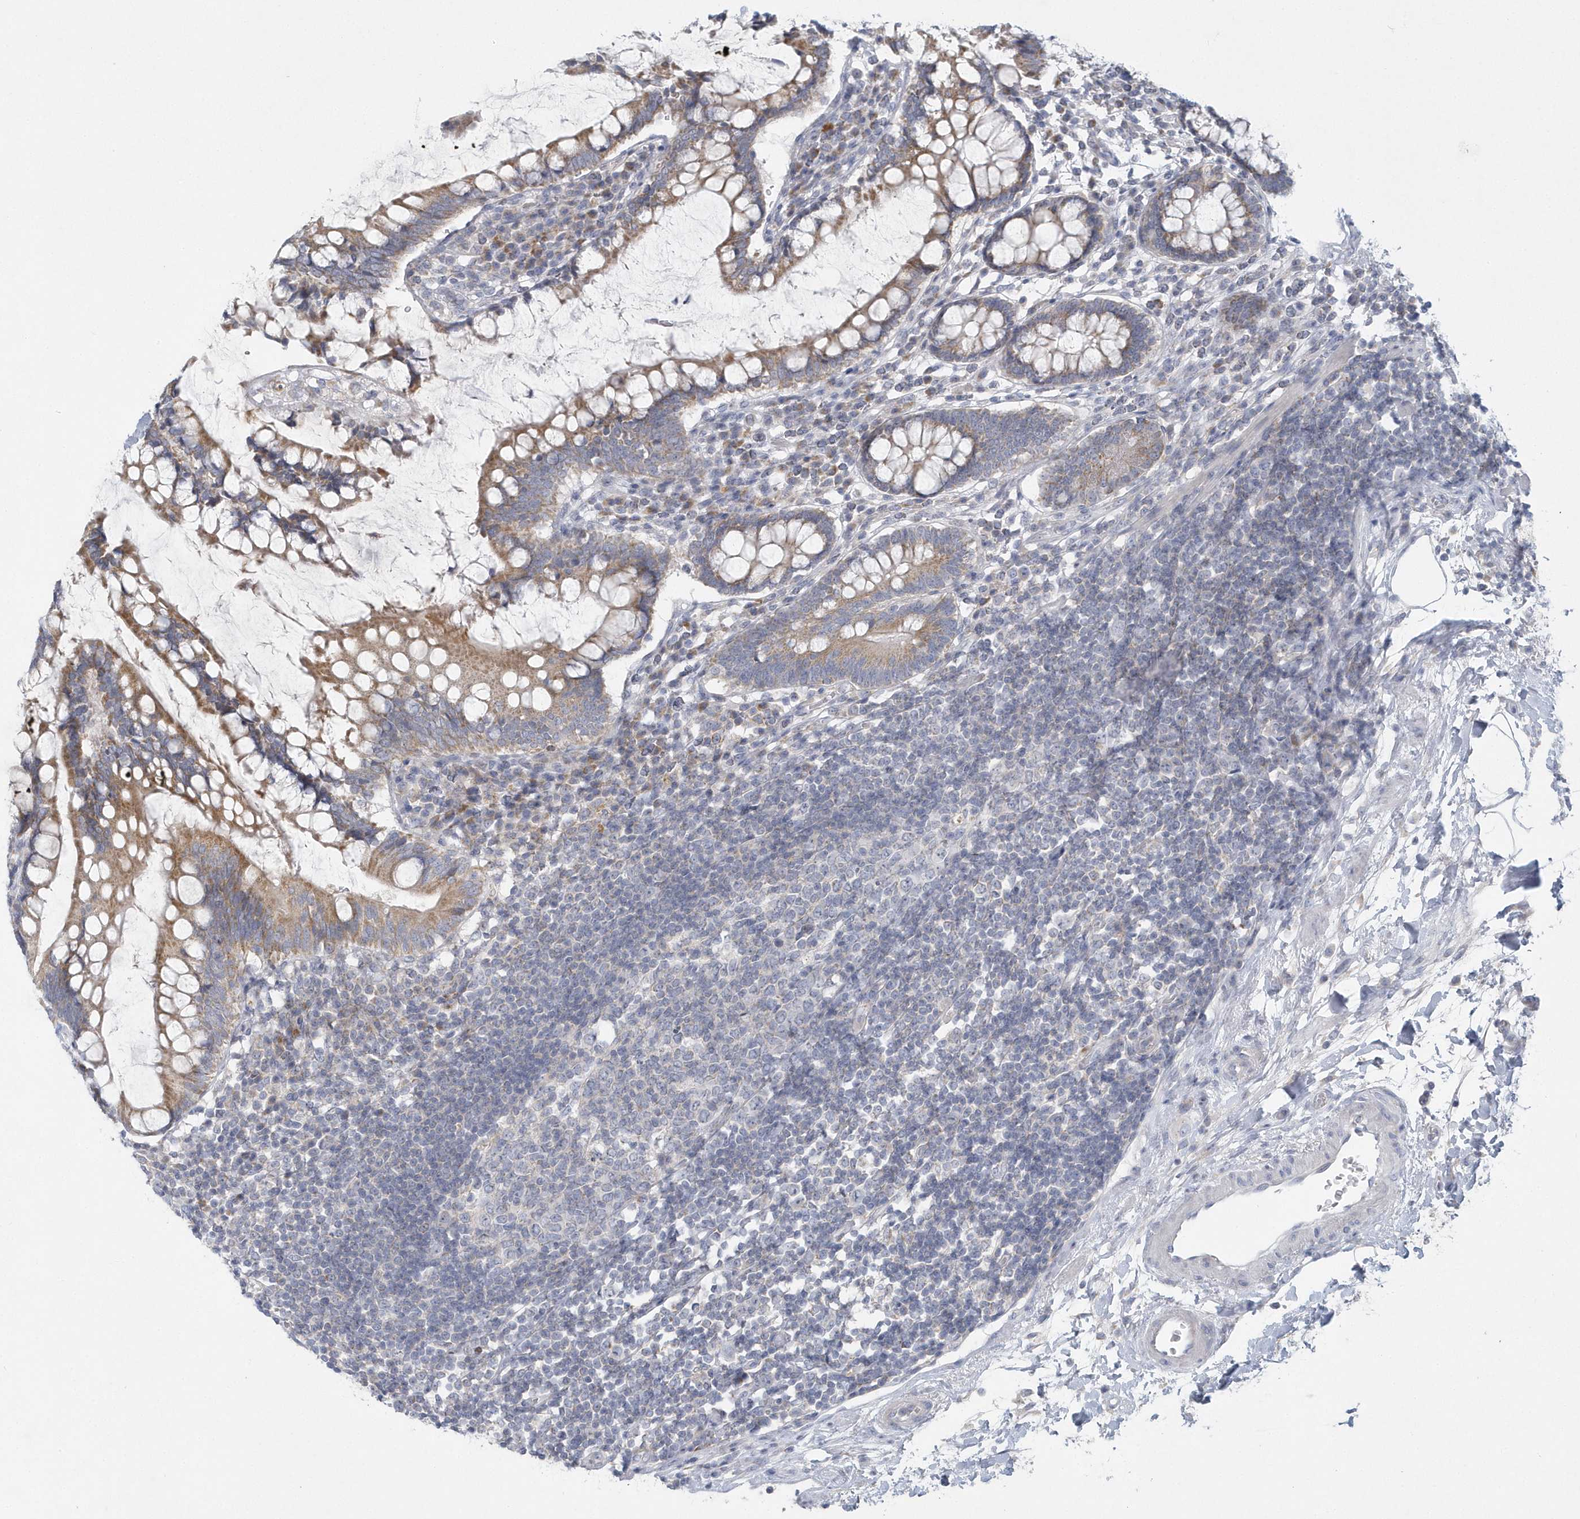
{"staining": {"intensity": "negative", "quantity": "none", "location": "none"}, "tissue": "colon", "cell_type": "Endothelial cells", "image_type": "normal", "snomed": [{"axis": "morphology", "description": "Normal tissue, NOS"}, {"axis": "topography", "description": "Colon"}], "caption": "Endothelial cells show no significant expression in unremarkable colon. The staining was performed using DAB to visualize the protein expression in brown, while the nuclei were stained in blue with hematoxylin (Magnification: 20x).", "gene": "NIPAL1", "patient": {"sex": "female", "age": 79}}